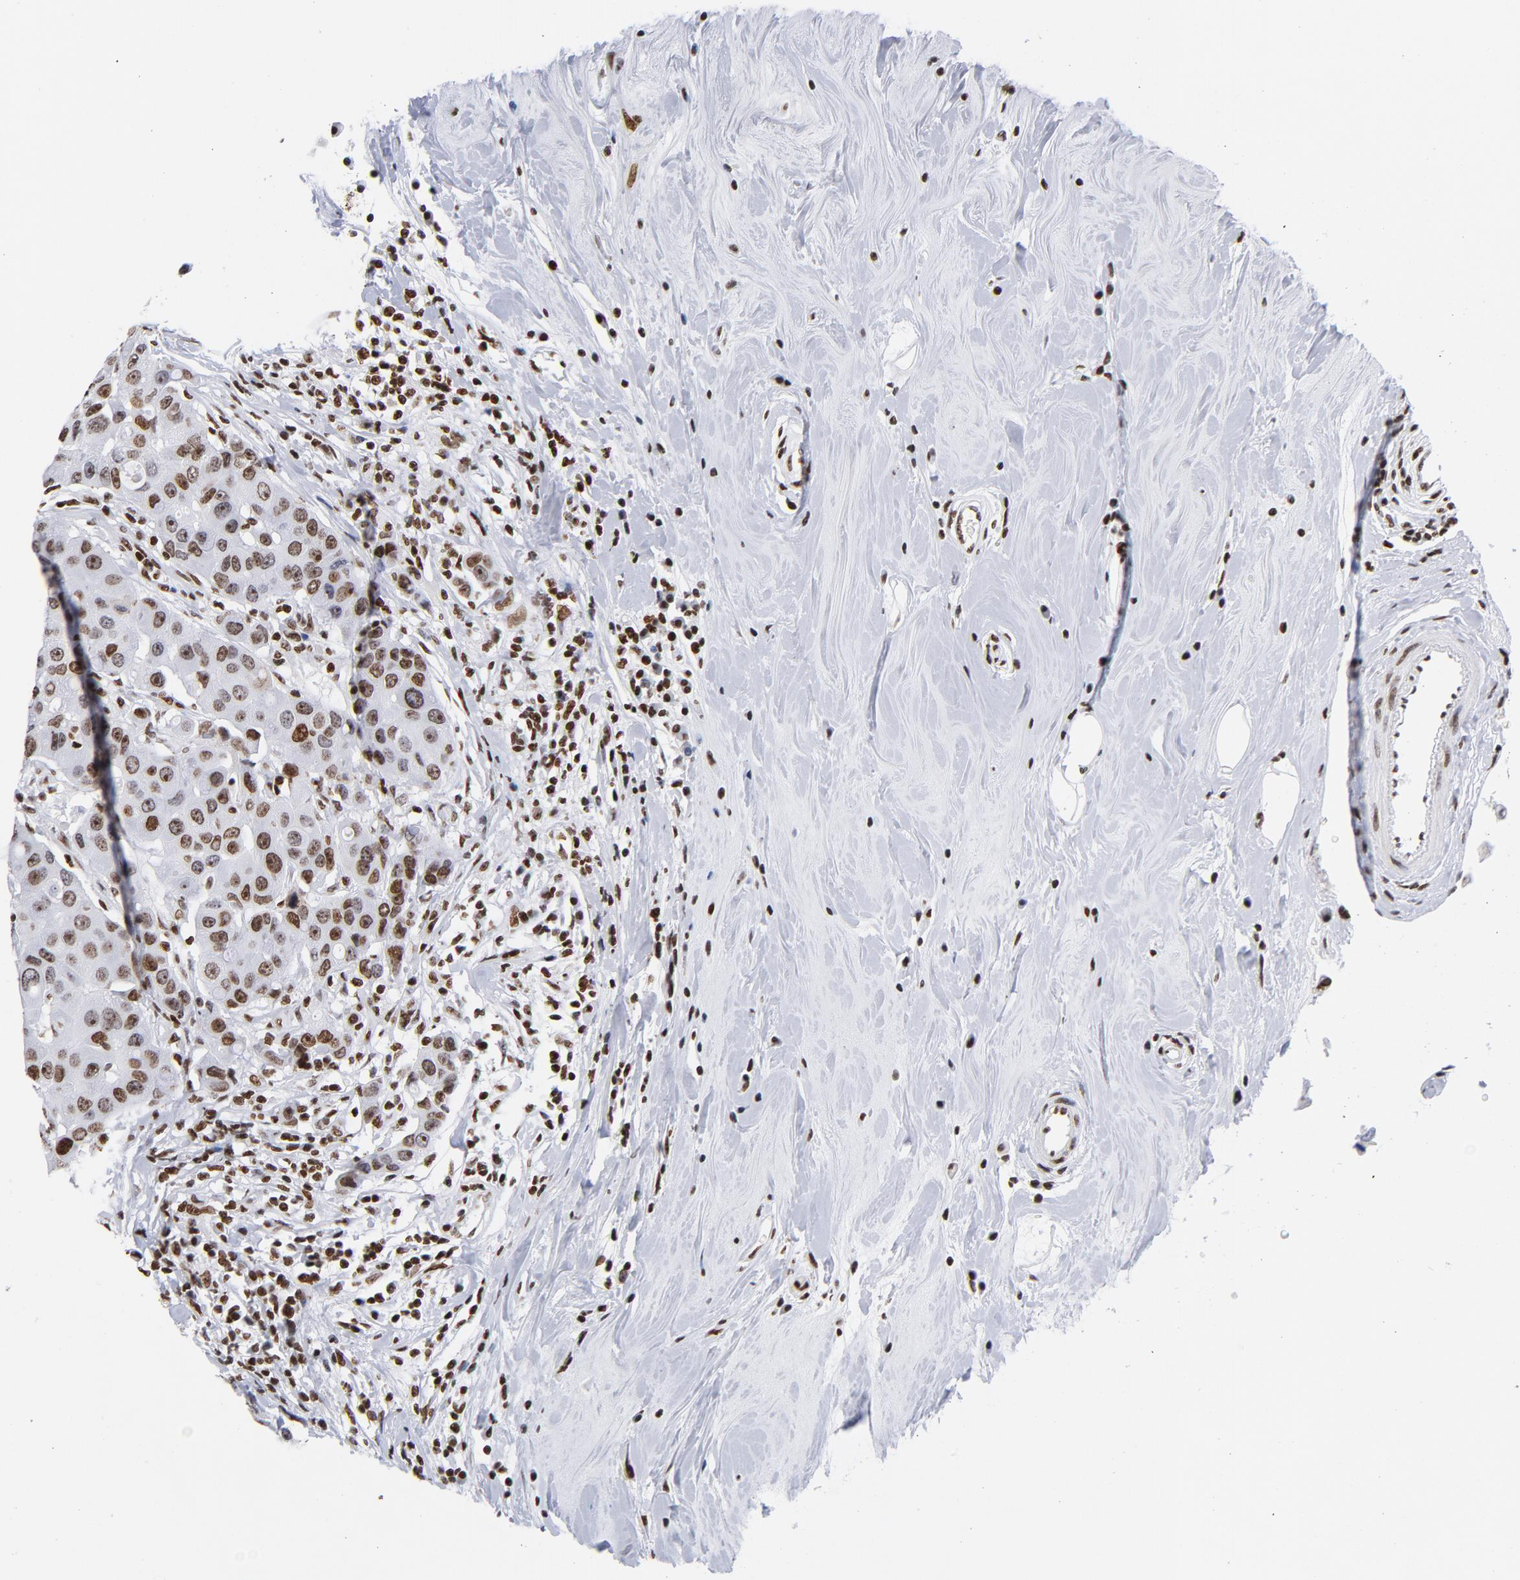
{"staining": {"intensity": "moderate", "quantity": ">75%", "location": "nuclear"}, "tissue": "breast cancer", "cell_type": "Tumor cells", "image_type": "cancer", "snomed": [{"axis": "morphology", "description": "Duct carcinoma"}, {"axis": "topography", "description": "Breast"}], "caption": "Immunohistochemical staining of human breast infiltrating ductal carcinoma exhibits medium levels of moderate nuclear protein positivity in about >75% of tumor cells. The staining was performed using DAB (3,3'-diaminobenzidine) to visualize the protein expression in brown, while the nuclei were stained in blue with hematoxylin (Magnification: 20x).", "gene": "TOP2B", "patient": {"sex": "female", "age": 27}}